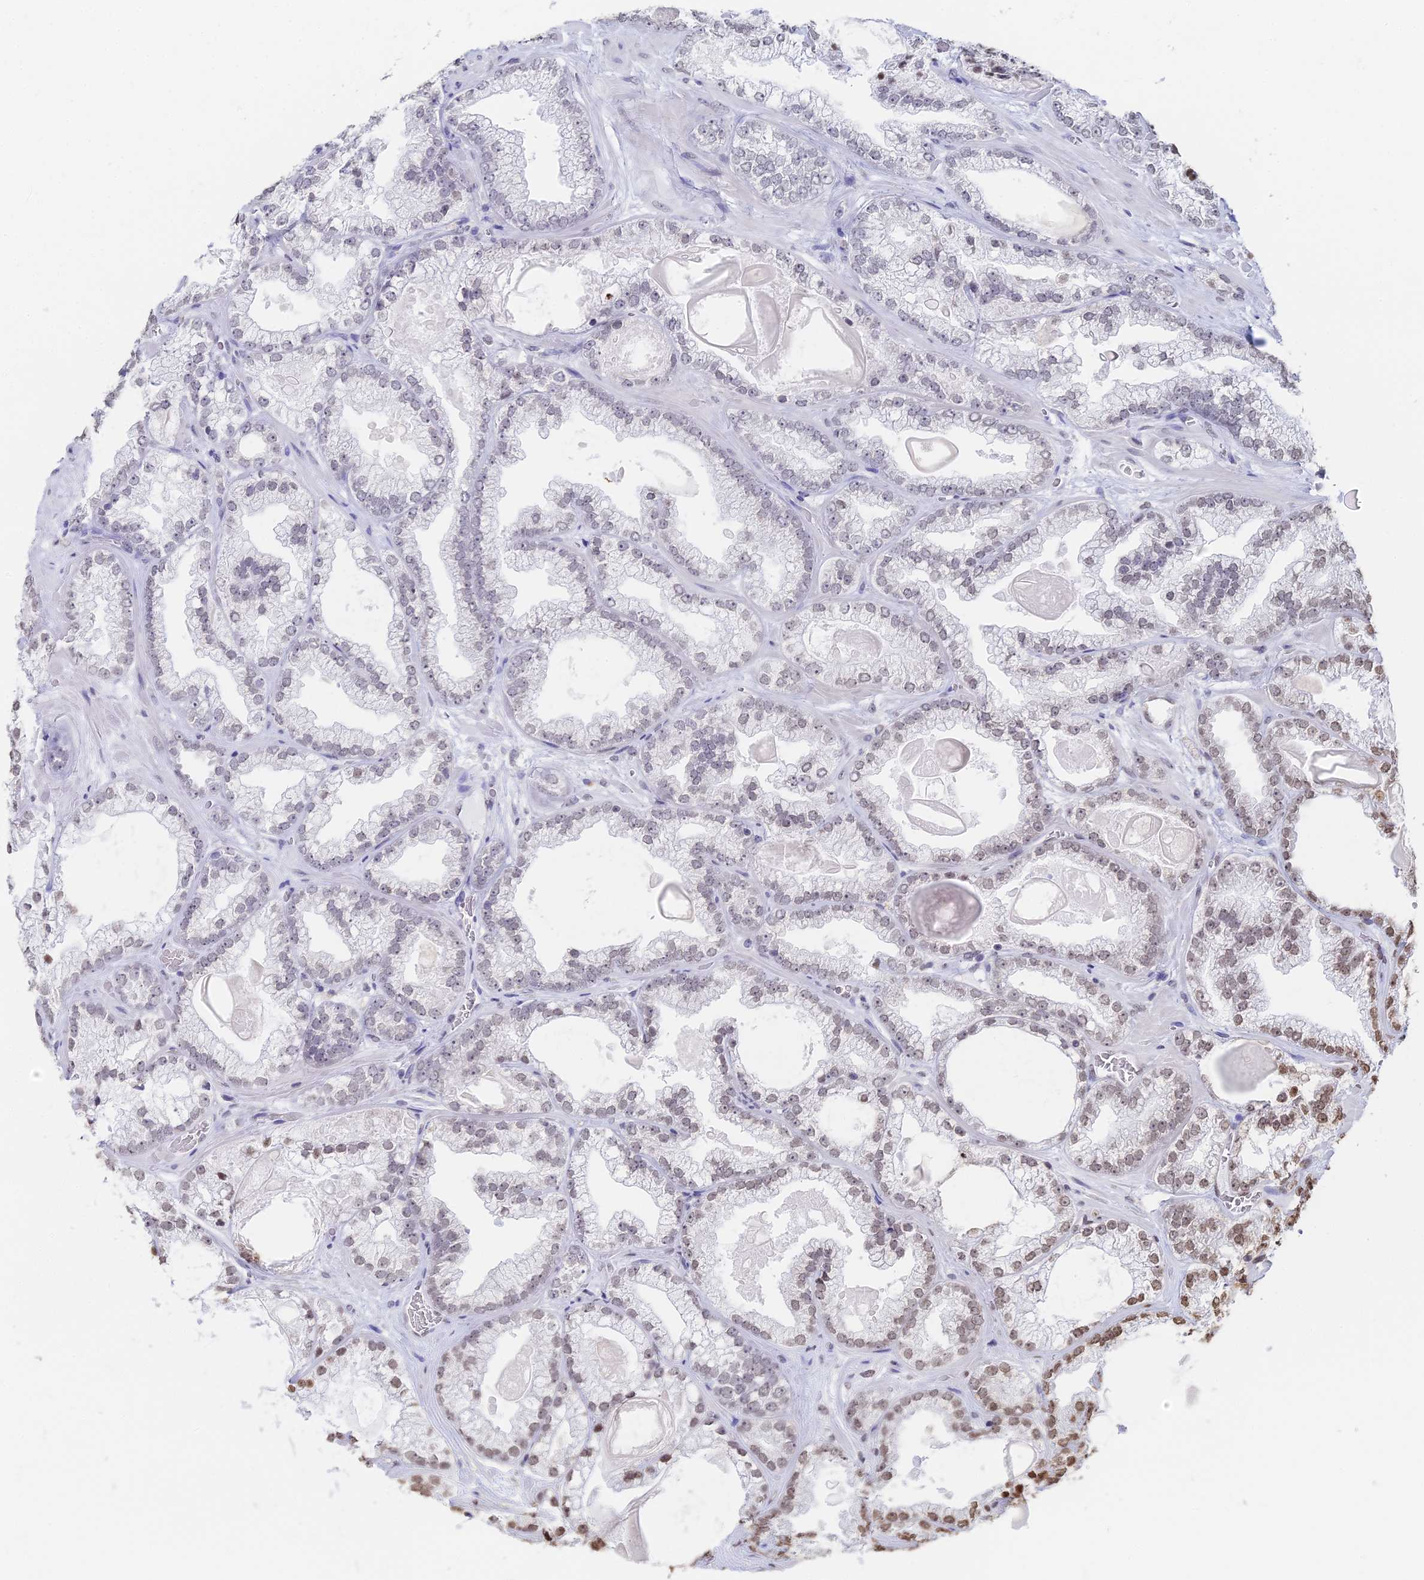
{"staining": {"intensity": "negative", "quantity": "none", "location": "none"}, "tissue": "prostate cancer", "cell_type": "Tumor cells", "image_type": "cancer", "snomed": [{"axis": "morphology", "description": "Adenocarcinoma, Low grade"}, {"axis": "topography", "description": "Prostate"}], "caption": "Immunohistochemistry (IHC) of low-grade adenocarcinoma (prostate) exhibits no staining in tumor cells.", "gene": "GBP3", "patient": {"sex": "male", "age": 57}}